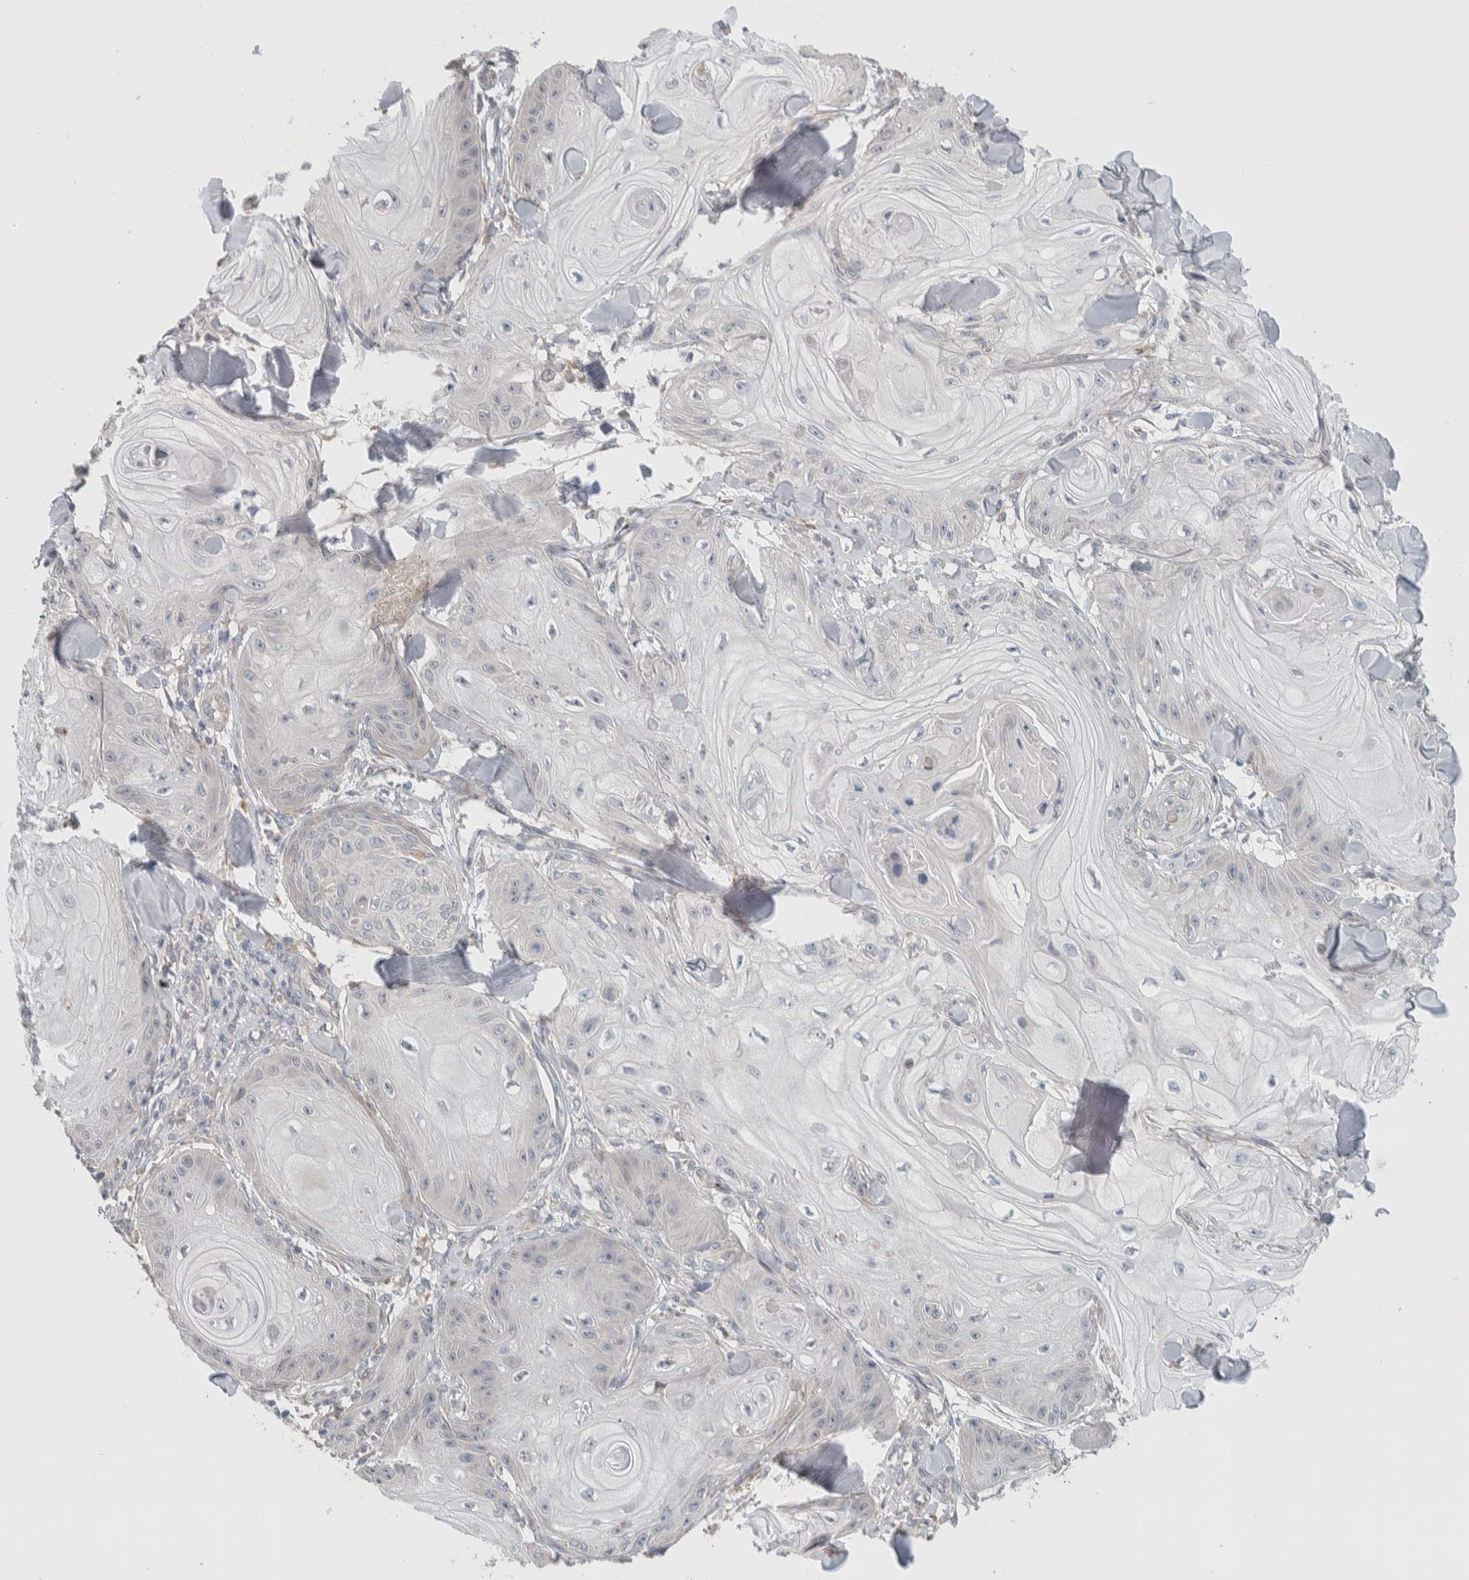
{"staining": {"intensity": "negative", "quantity": "none", "location": "none"}, "tissue": "skin cancer", "cell_type": "Tumor cells", "image_type": "cancer", "snomed": [{"axis": "morphology", "description": "Squamous cell carcinoma, NOS"}, {"axis": "topography", "description": "Skin"}], "caption": "Immunohistochemistry (IHC) micrograph of neoplastic tissue: human squamous cell carcinoma (skin) stained with DAB demonstrates no significant protein expression in tumor cells. (IHC, brightfield microscopy, high magnification).", "gene": "ADCY8", "patient": {"sex": "male", "age": 74}}